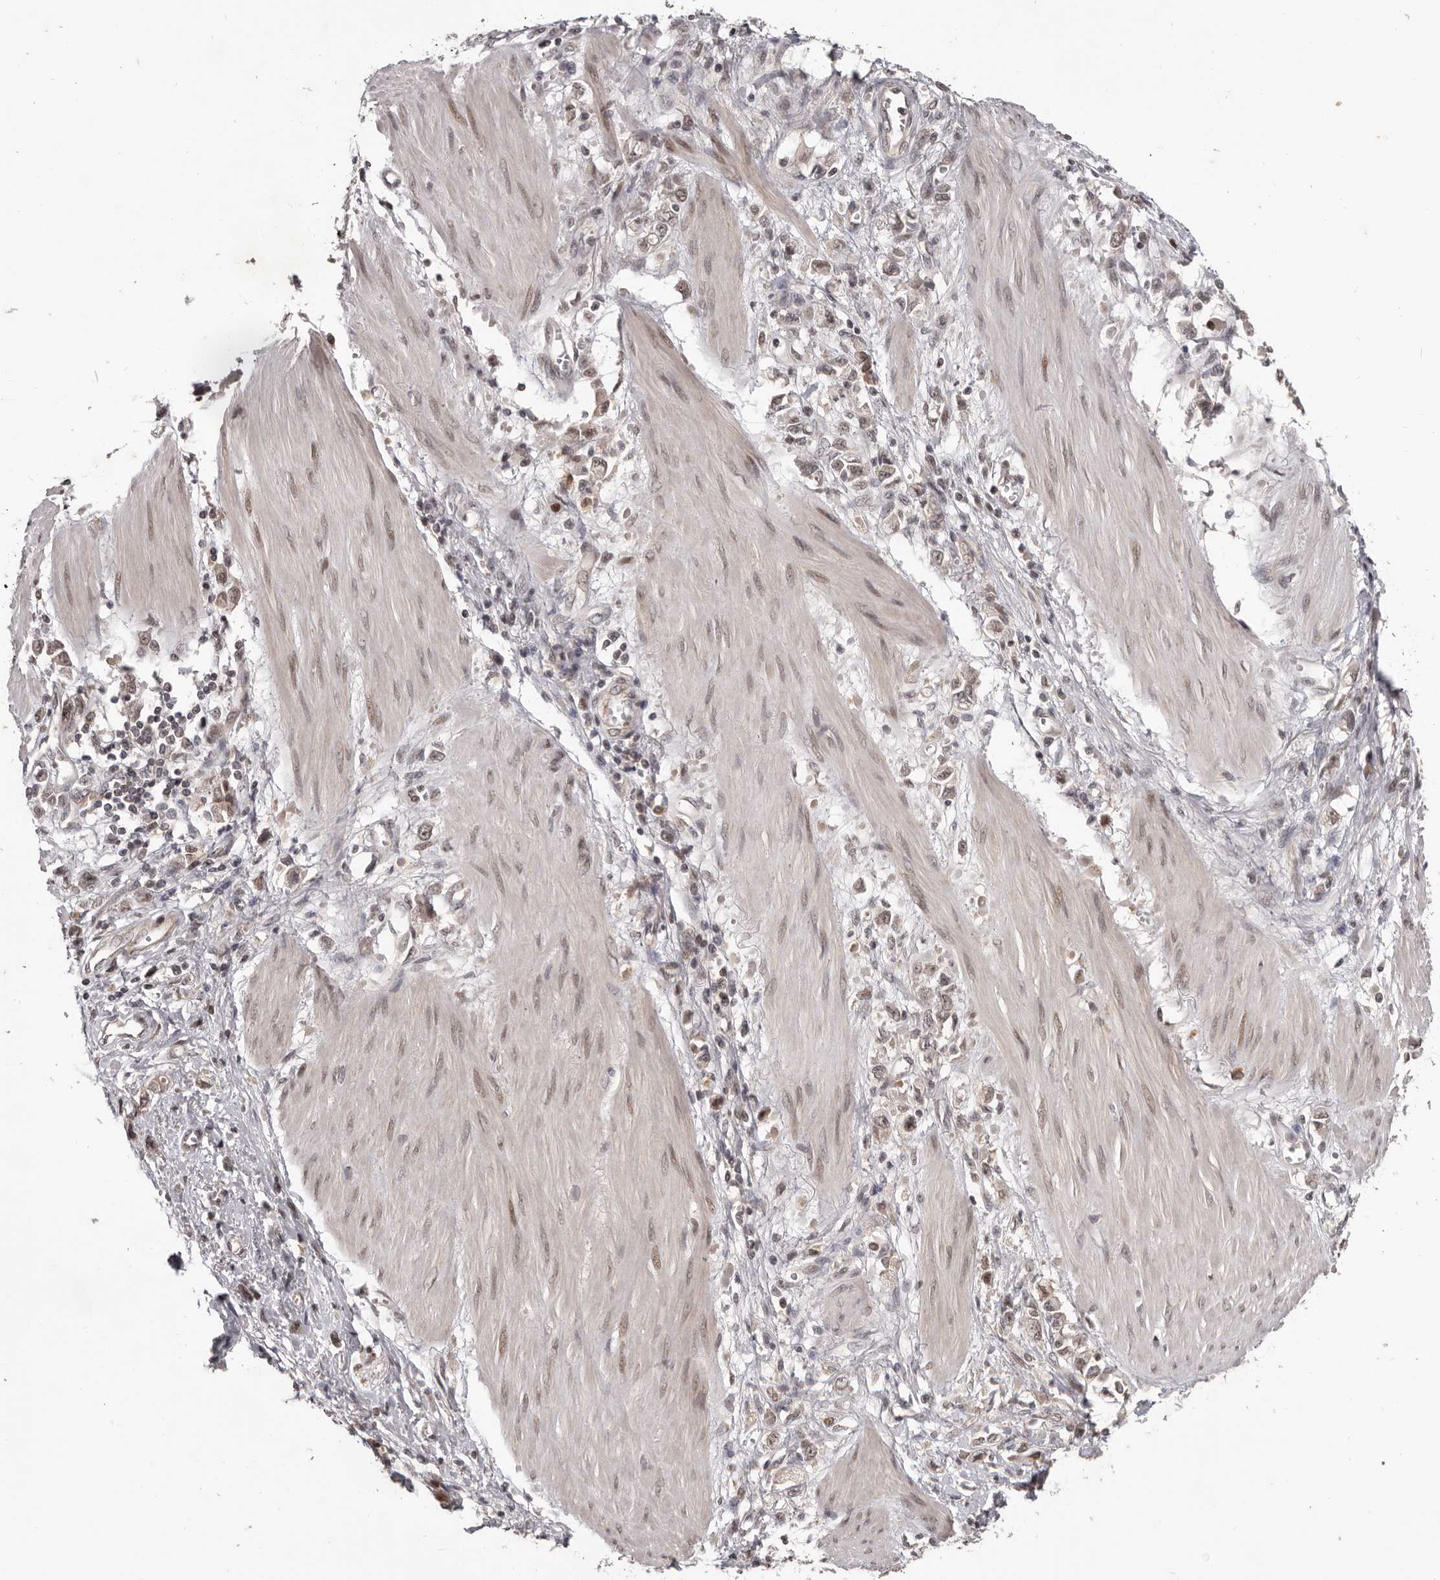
{"staining": {"intensity": "weak", "quantity": "25%-75%", "location": "nuclear"}, "tissue": "stomach cancer", "cell_type": "Tumor cells", "image_type": "cancer", "snomed": [{"axis": "morphology", "description": "Adenocarcinoma, NOS"}, {"axis": "topography", "description": "Stomach"}], "caption": "A low amount of weak nuclear staining is appreciated in approximately 25%-75% of tumor cells in stomach cancer (adenocarcinoma) tissue.", "gene": "TBX5", "patient": {"sex": "female", "age": 76}}